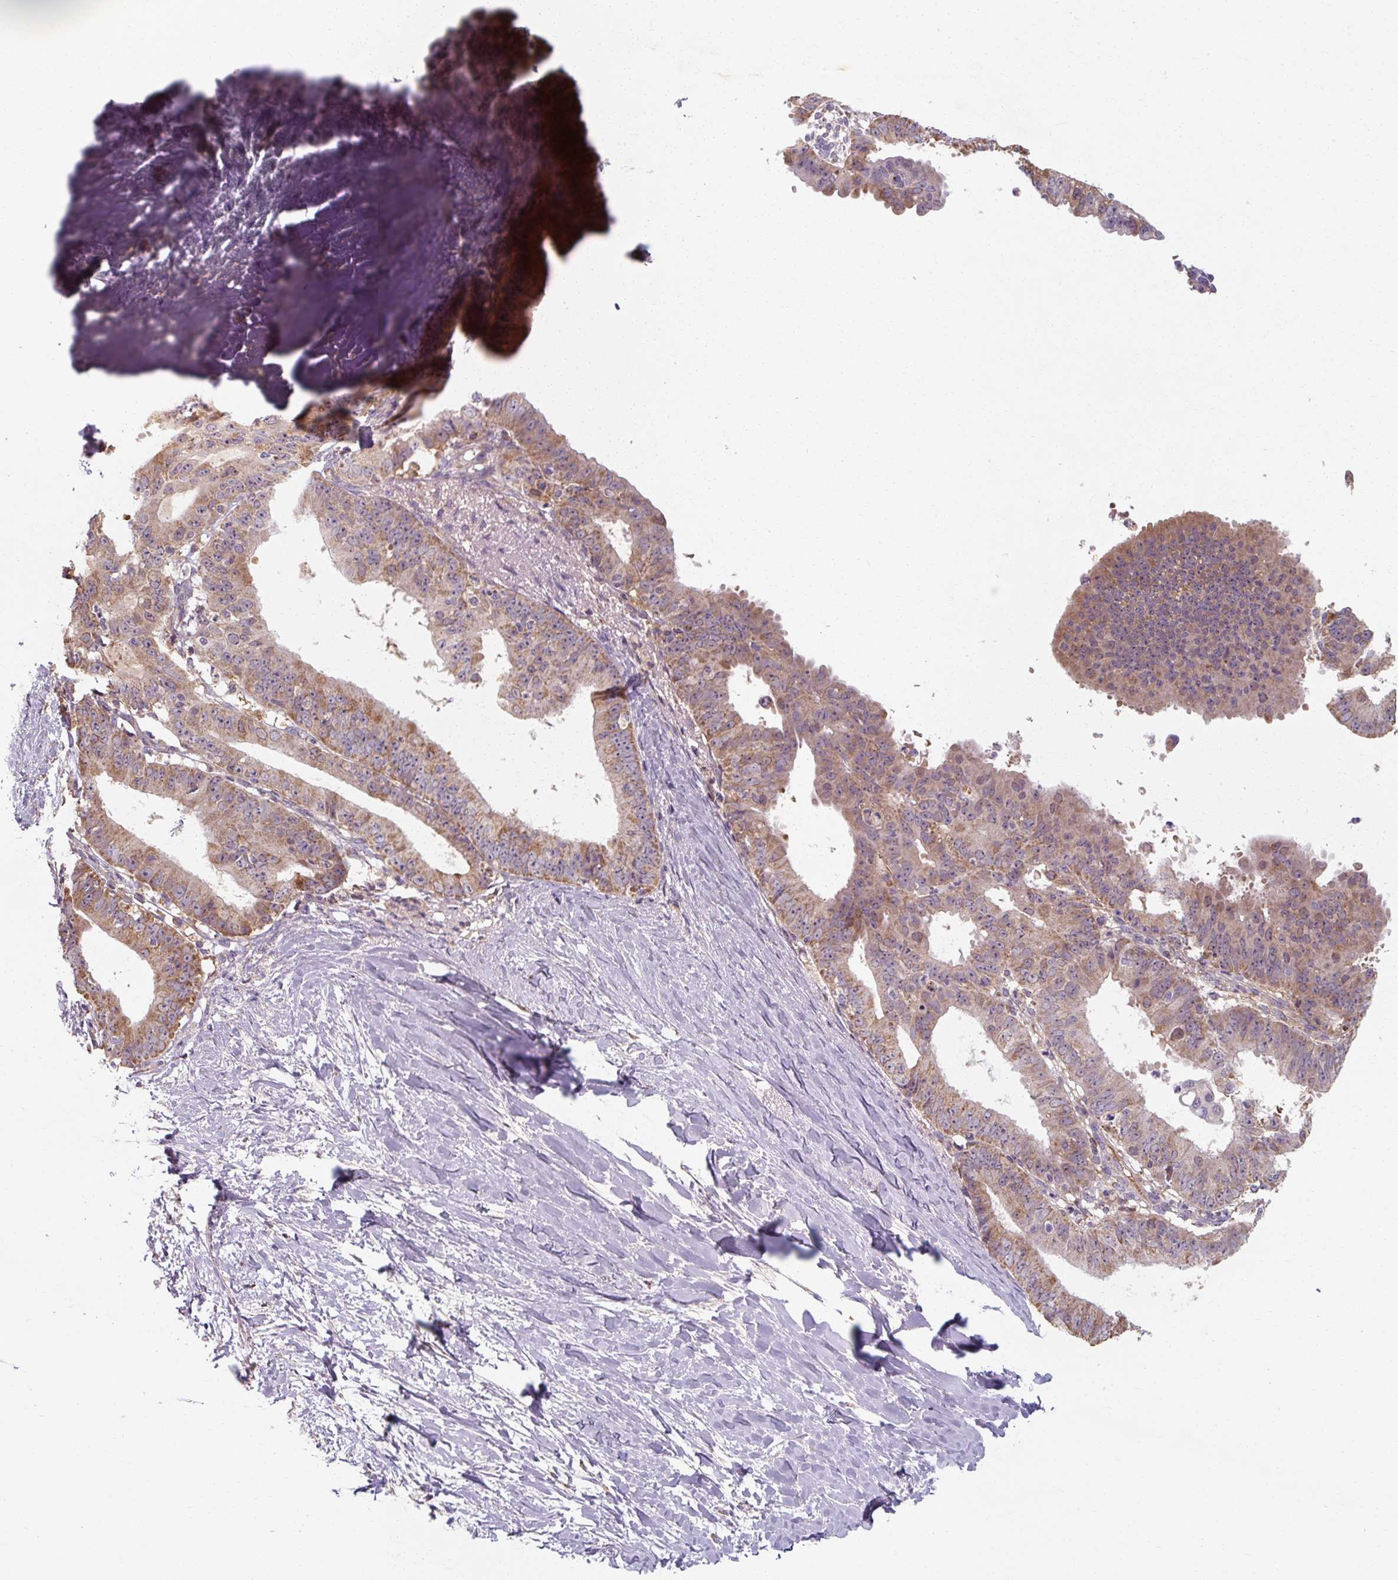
{"staining": {"intensity": "moderate", "quantity": ">75%", "location": "cytoplasmic/membranous"}, "tissue": "ovarian cancer", "cell_type": "Tumor cells", "image_type": "cancer", "snomed": [{"axis": "morphology", "description": "Carcinoma, endometroid"}, {"axis": "topography", "description": "Ovary"}], "caption": "Brown immunohistochemical staining in ovarian cancer (endometroid carcinoma) demonstrates moderate cytoplasmic/membranous positivity in approximately >75% of tumor cells.", "gene": "TSEN54", "patient": {"sex": "female", "age": 42}}